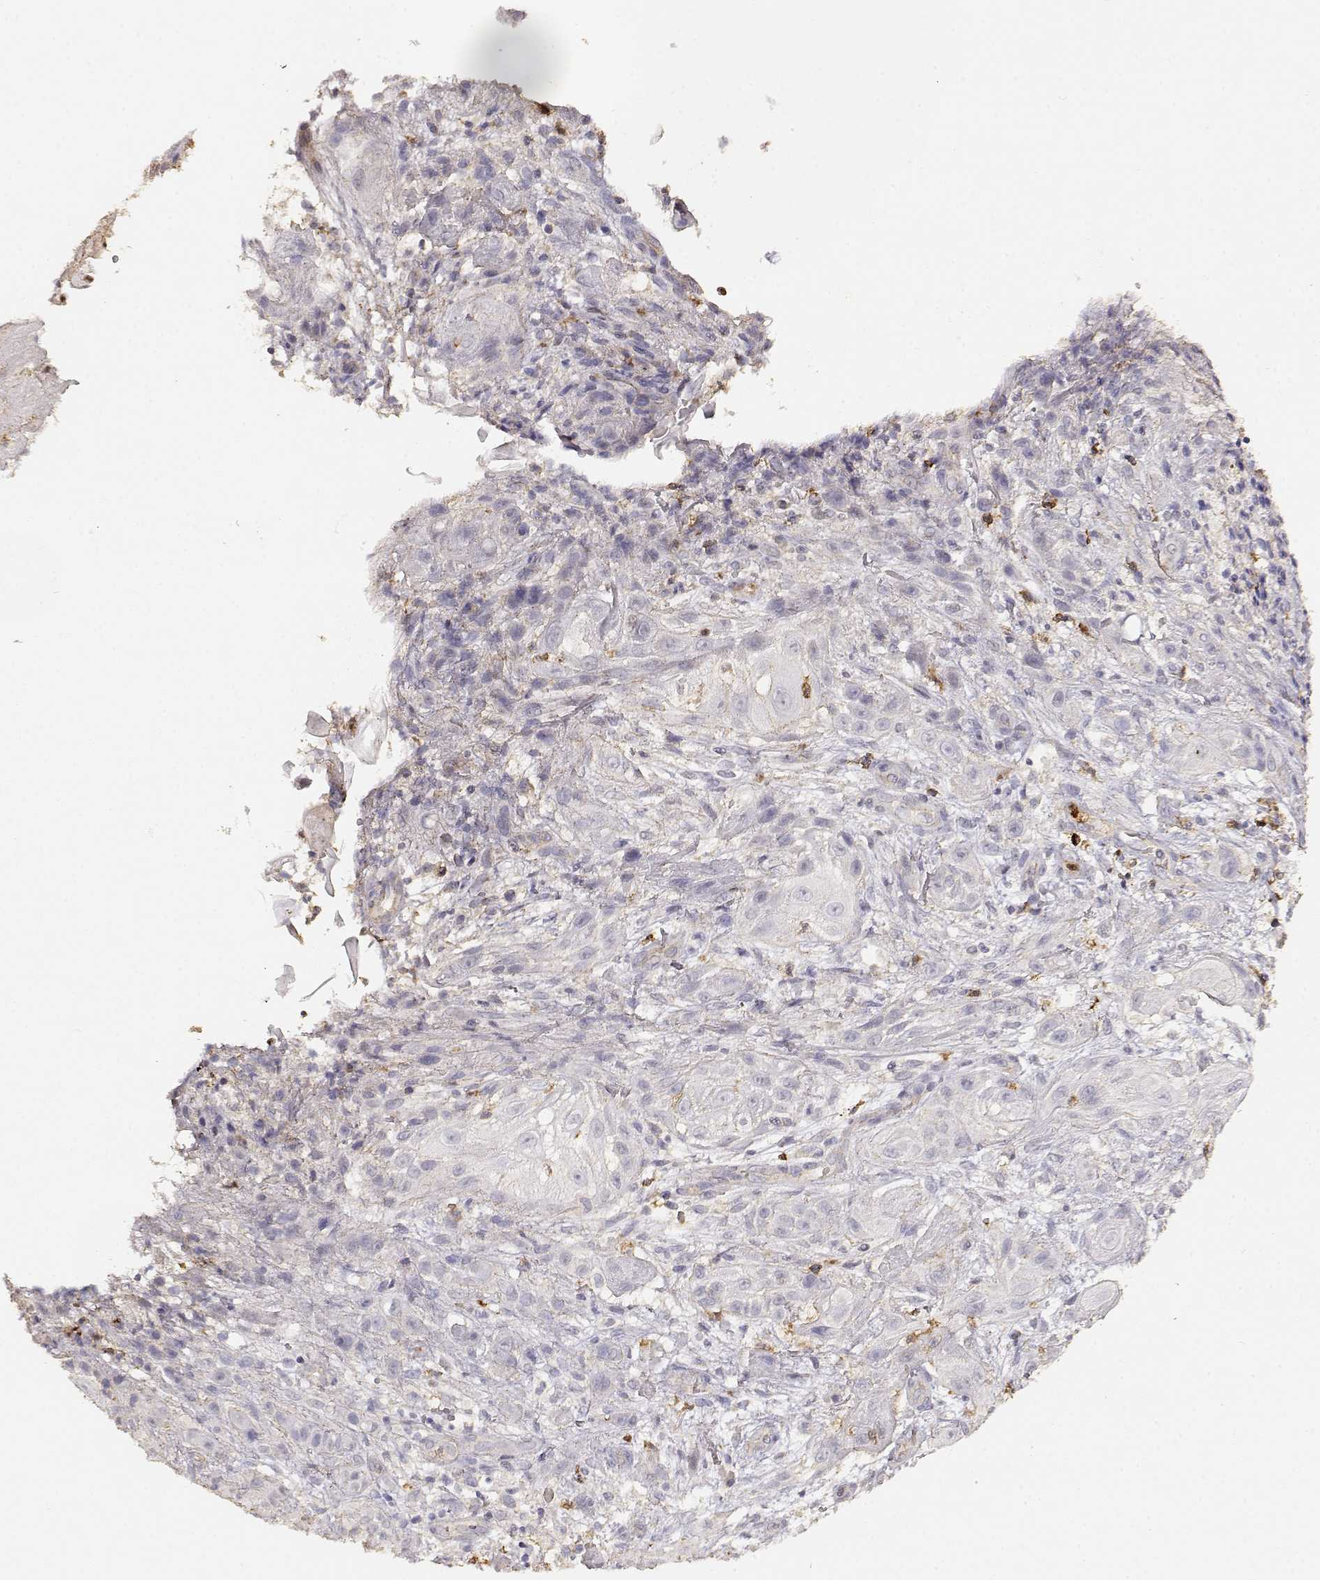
{"staining": {"intensity": "negative", "quantity": "none", "location": "none"}, "tissue": "skin cancer", "cell_type": "Tumor cells", "image_type": "cancer", "snomed": [{"axis": "morphology", "description": "Squamous cell carcinoma, NOS"}, {"axis": "topography", "description": "Skin"}], "caption": "Squamous cell carcinoma (skin) was stained to show a protein in brown. There is no significant expression in tumor cells.", "gene": "TNFRSF10C", "patient": {"sex": "male", "age": 62}}